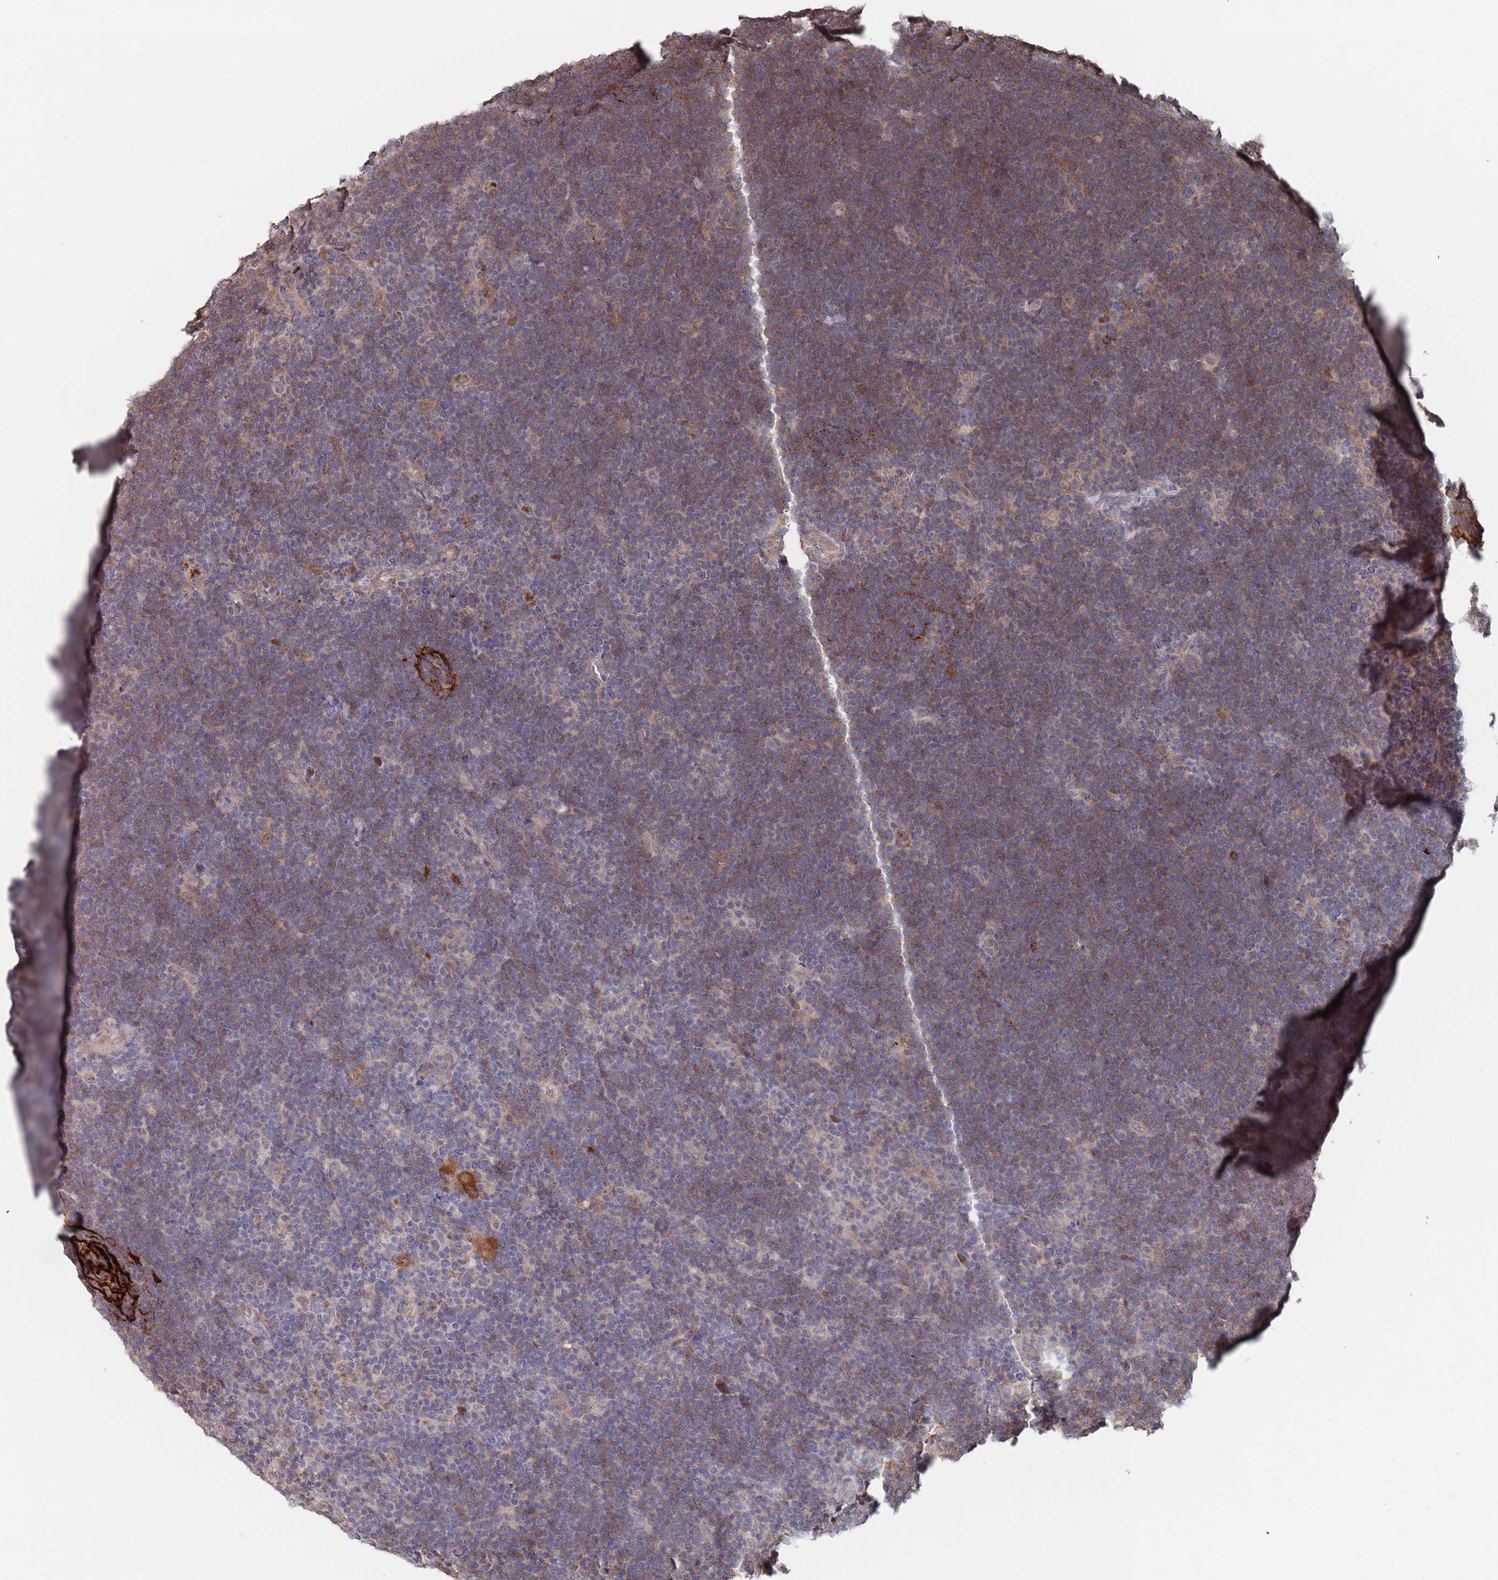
{"staining": {"intensity": "negative", "quantity": "none", "location": "none"}, "tissue": "lymphoma", "cell_type": "Tumor cells", "image_type": "cancer", "snomed": [{"axis": "morphology", "description": "Hodgkin's disease, NOS"}, {"axis": "topography", "description": "Lymph node"}], "caption": "The IHC histopathology image has no significant positivity in tumor cells of lymphoma tissue.", "gene": "DGKD", "patient": {"sex": "female", "age": 57}}